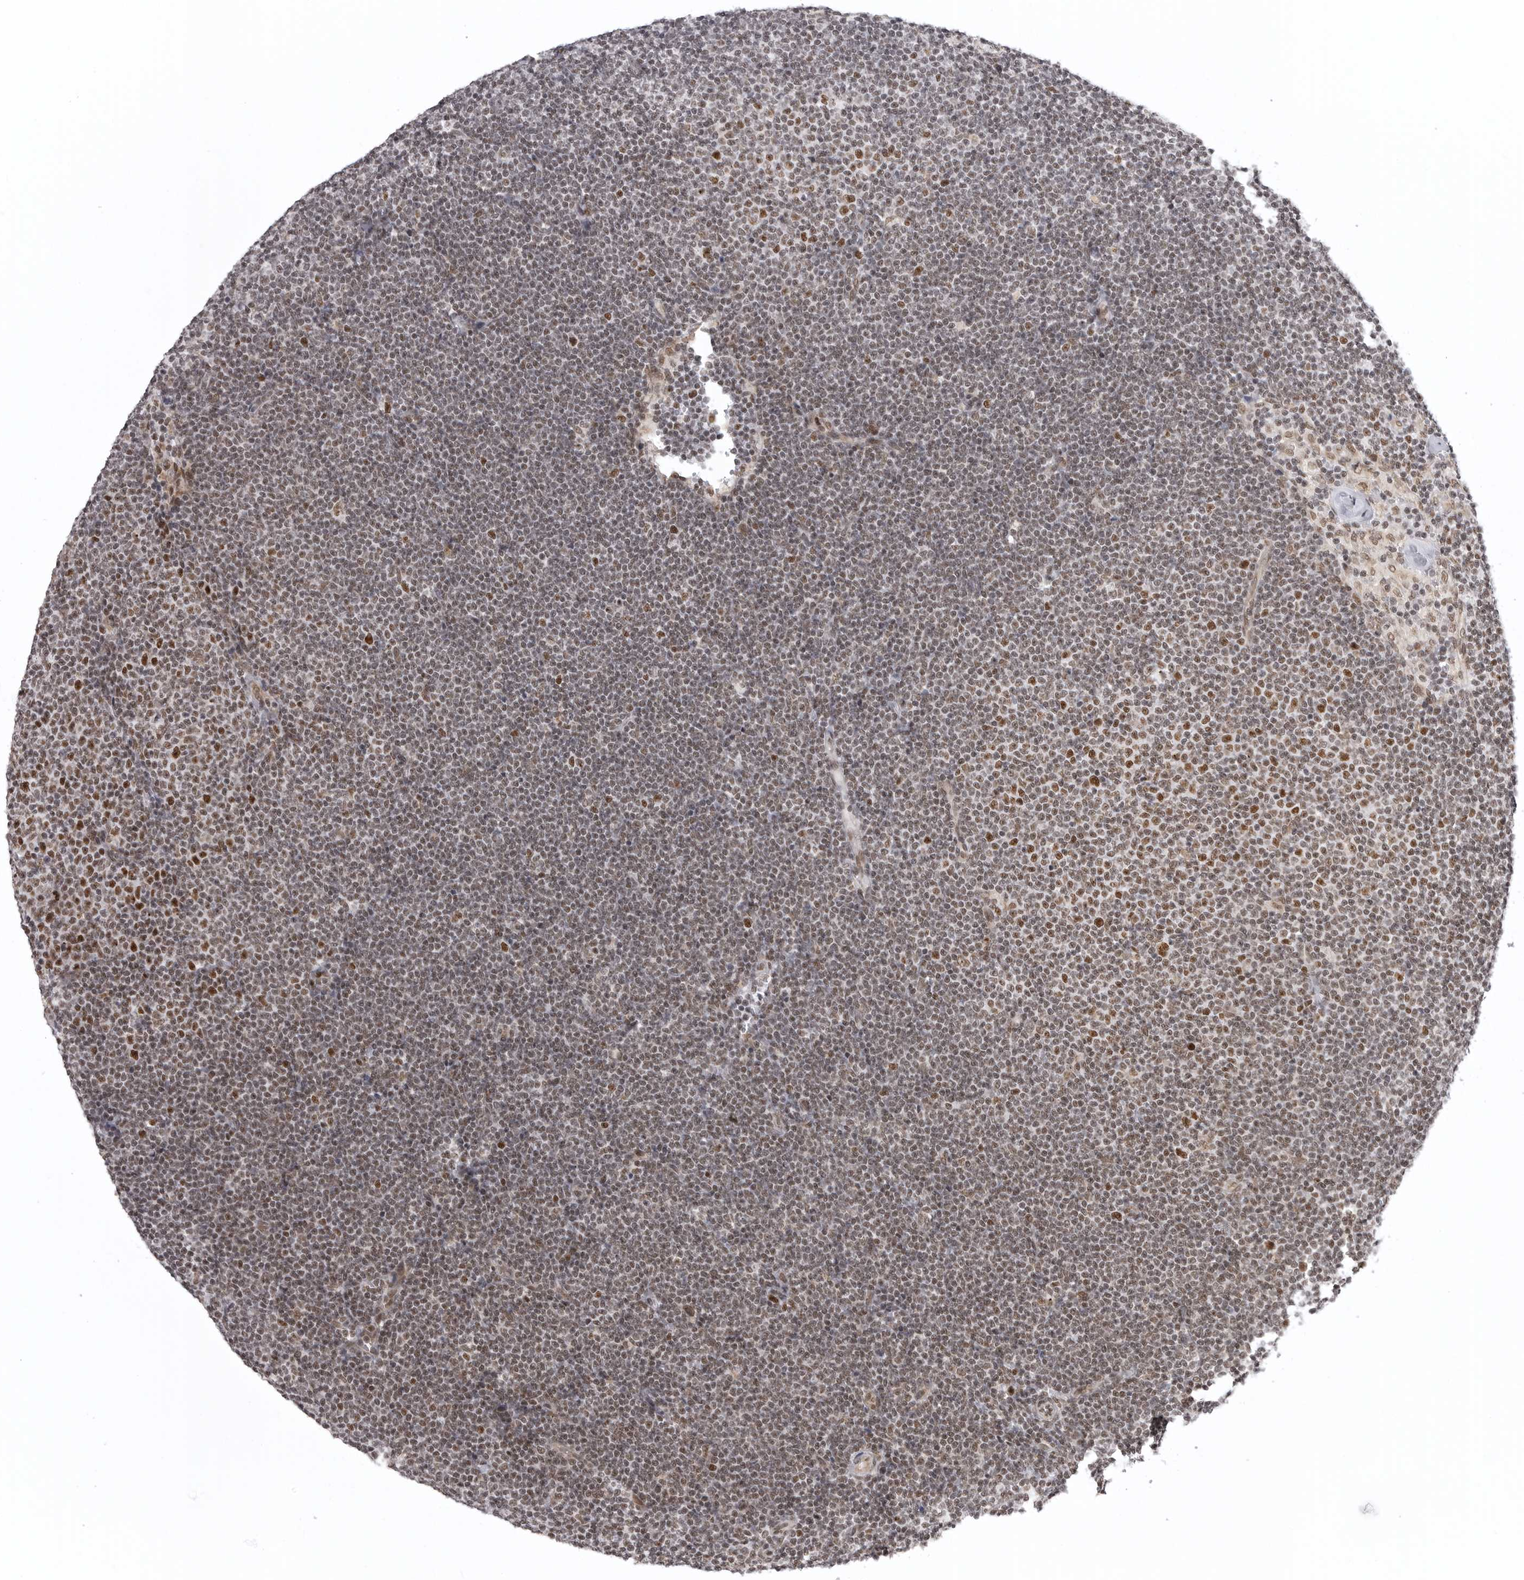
{"staining": {"intensity": "moderate", "quantity": "25%-75%", "location": "nuclear"}, "tissue": "lymphoma", "cell_type": "Tumor cells", "image_type": "cancer", "snomed": [{"axis": "morphology", "description": "Malignant lymphoma, non-Hodgkin's type, Low grade"}, {"axis": "topography", "description": "Lymph node"}], "caption": "Moderate nuclear positivity for a protein is seen in approximately 25%-75% of tumor cells of lymphoma using immunohistochemistry.", "gene": "PRDM10", "patient": {"sex": "female", "age": 53}}